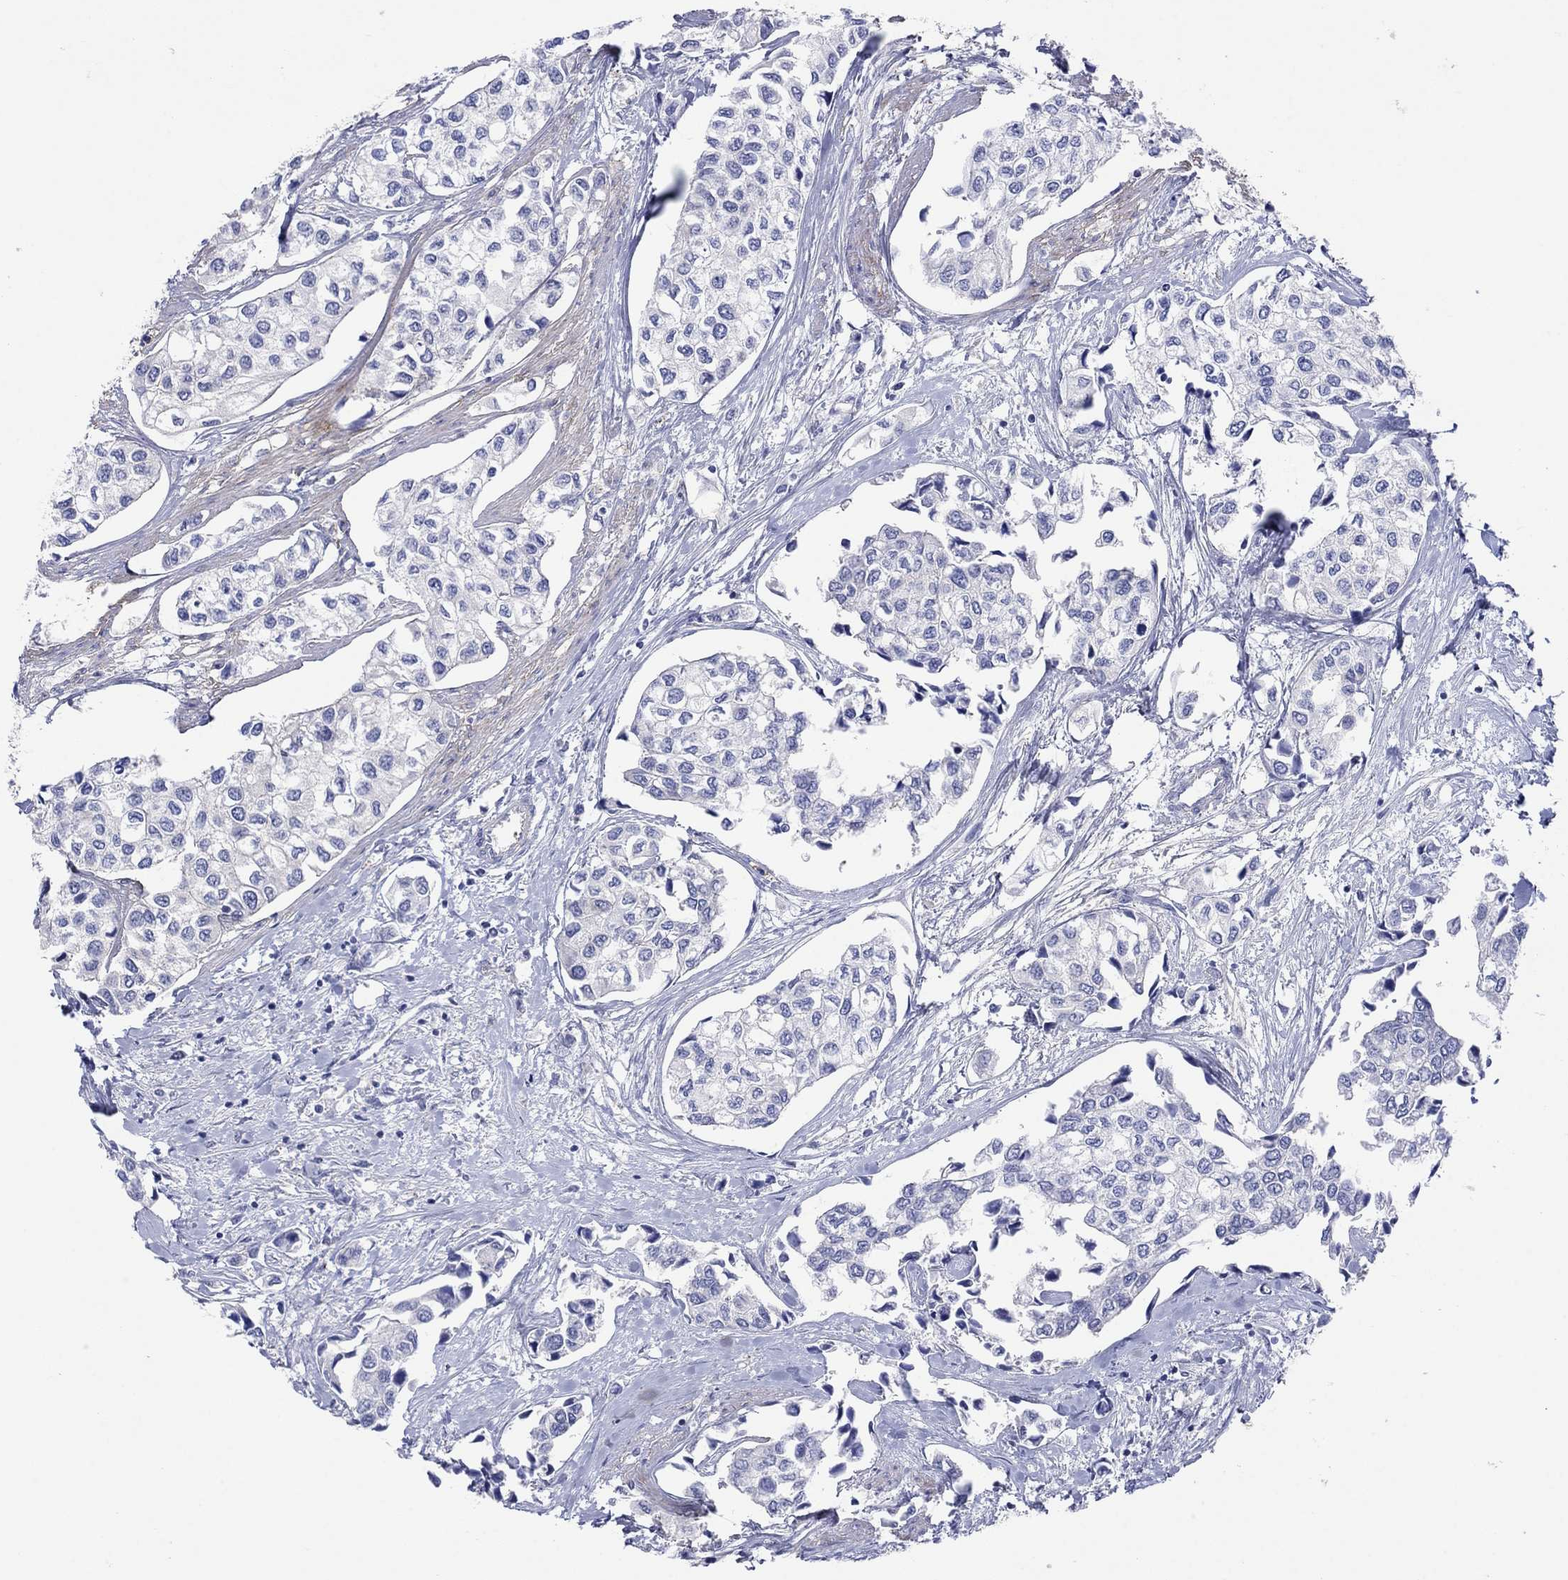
{"staining": {"intensity": "negative", "quantity": "none", "location": "none"}, "tissue": "urothelial cancer", "cell_type": "Tumor cells", "image_type": "cancer", "snomed": [{"axis": "morphology", "description": "Urothelial carcinoma, High grade"}, {"axis": "topography", "description": "Urinary bladder"}], "caption": "Photomicrograph shows no significant protein staining in tumor cells of urothelial cancer. (DAB (3,3'-diaminobenzidine) immunohistochemistry visualized using brightfield microscopy, high magnification).", "gene": "TPRN", "patient": {"sex": "male", "age": 73}}